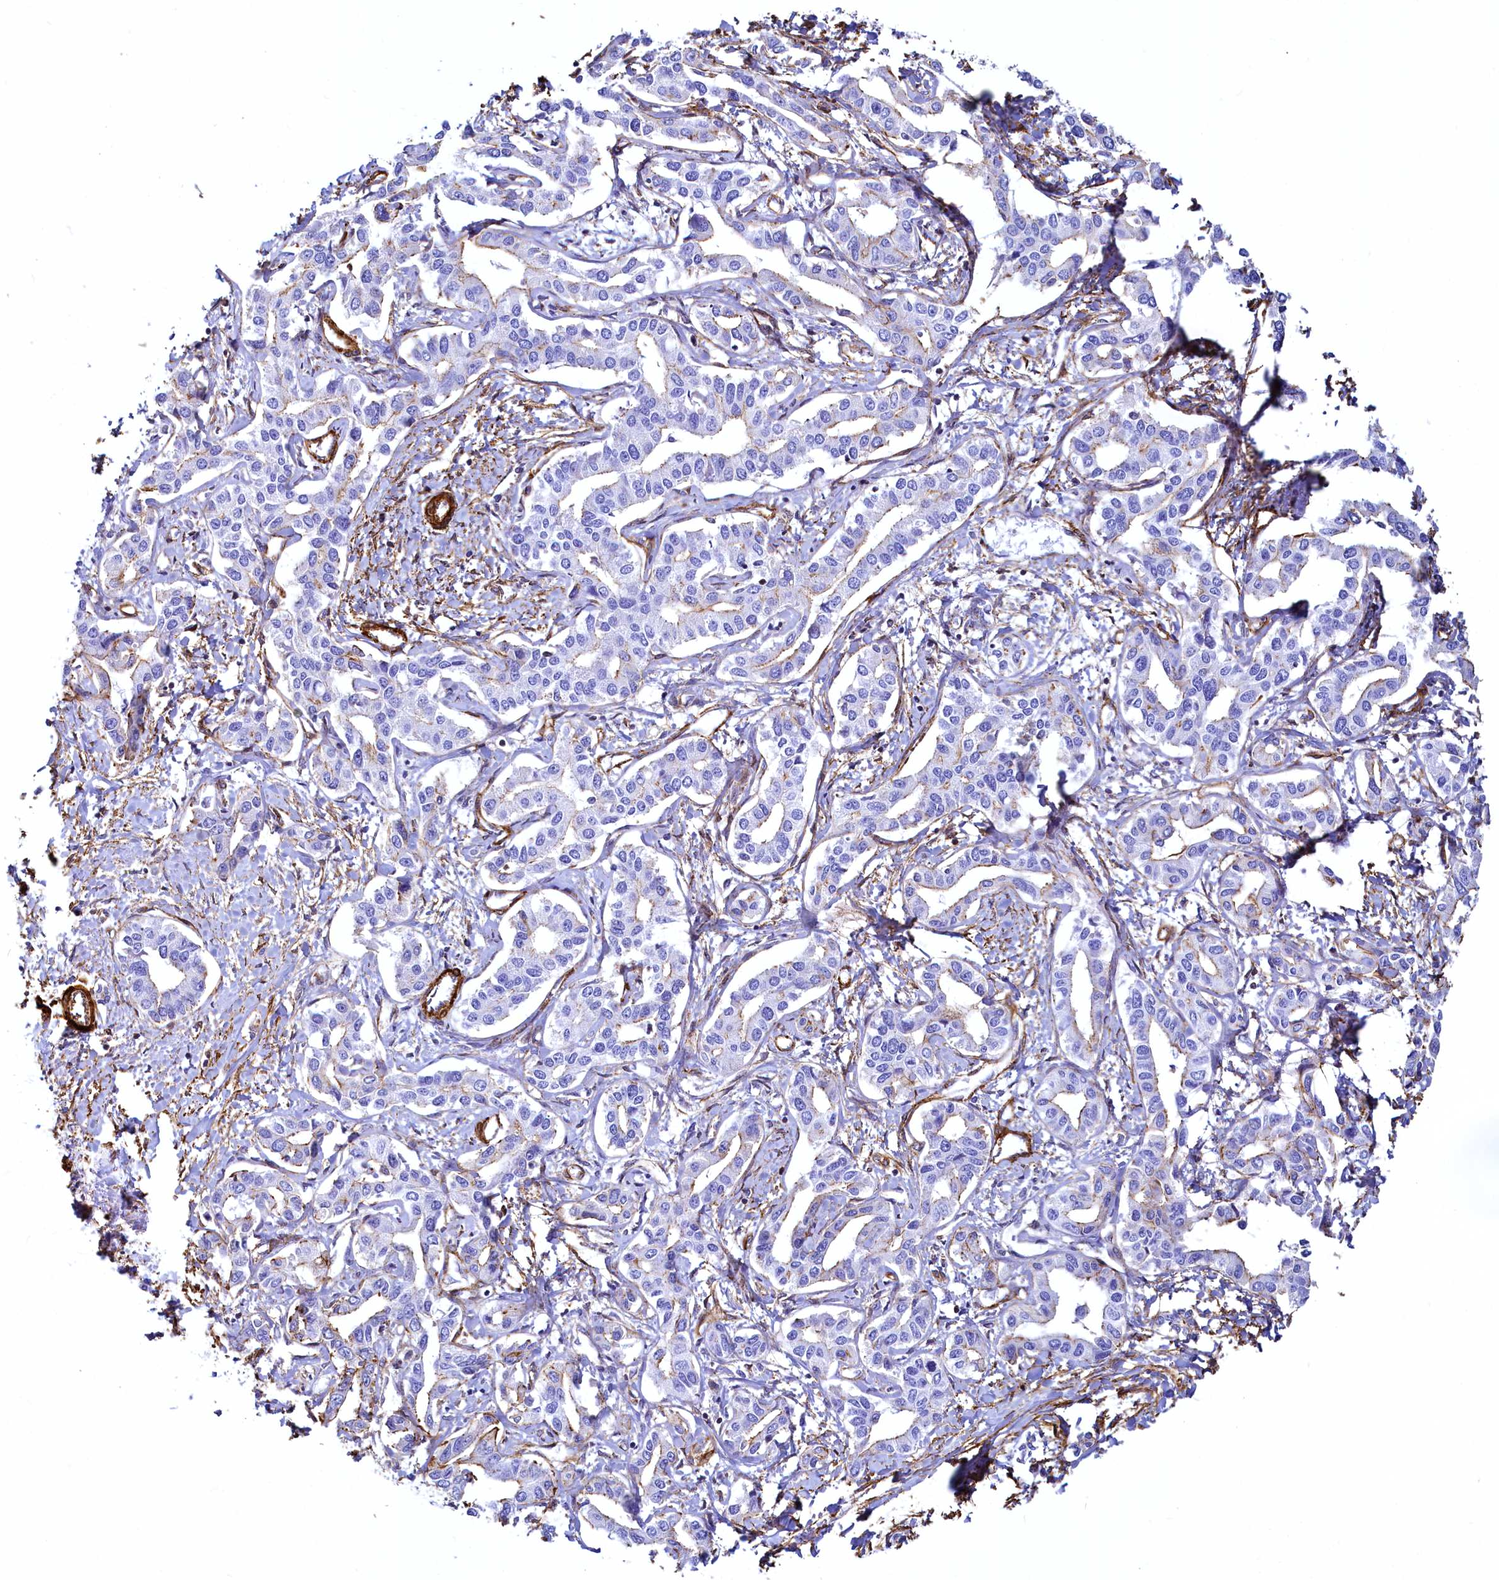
{"staining": {"intensity": "negative", "quantity": "none", "location": "none"}, "tissue": "liver cancer", "cell_type": "Tumor cells", "image_type": "cancer", "snomed": [{"axis": "morphology", "description": "Cholangiocarcinoma"}, {"axis": "topography", "description": "Liver"}], "caption": "IHC of cholangiocarcinoma (liver) displays no positivity in tumor cells.", "gene": "THBS1", "patient": {"sex": "male", "age": 59}}